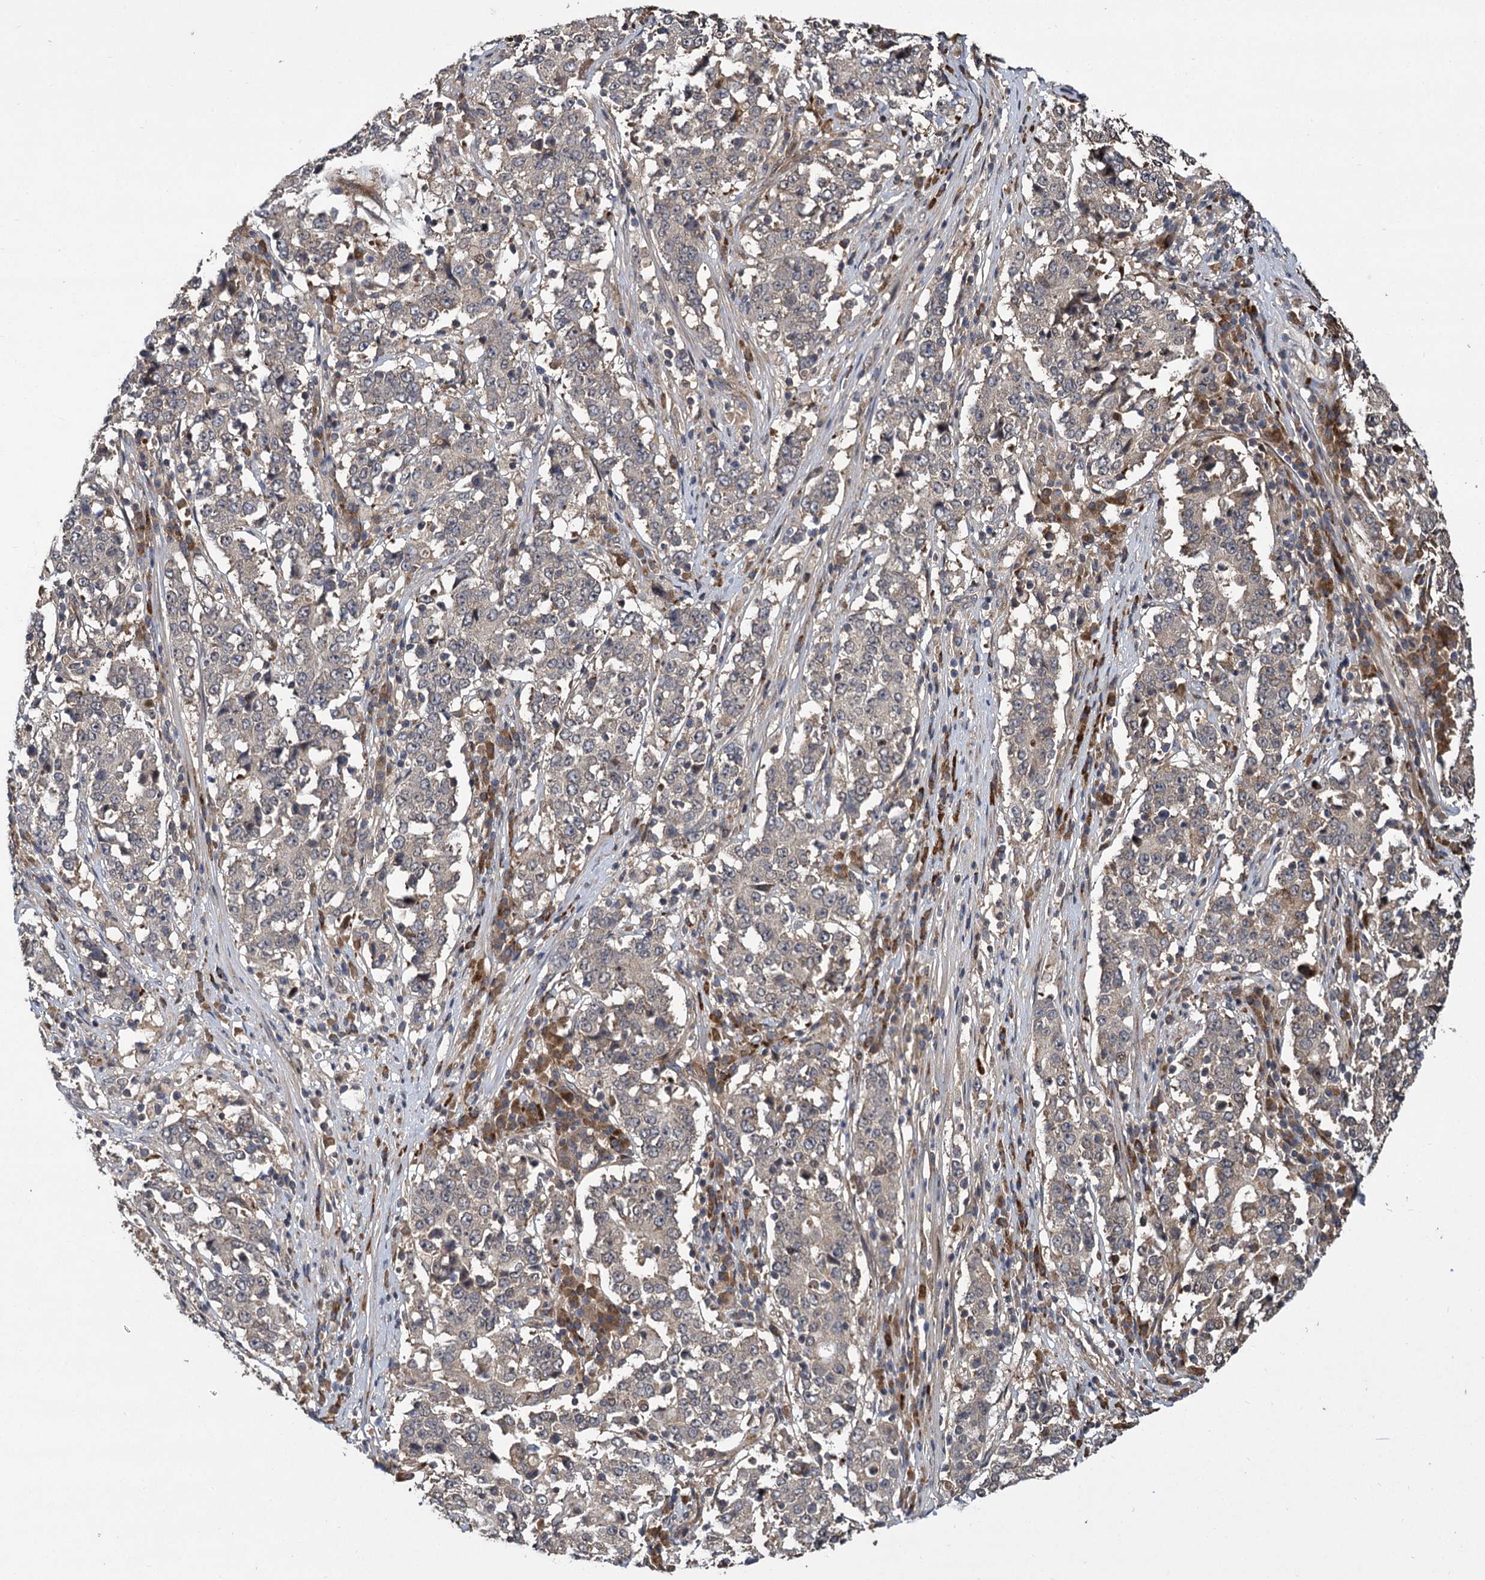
{"staining": {"intensity": "weak", "quantity": "<25%", "location": "cytoplasmic/membranous"}, "tissue": "stomach cancer", "cell_type": "Tumor cells", "image_type": "cancer", "snomed": [{"axis": "morphology", "description": "Adenocarcinoma, NOS"}, {"axis": "topography", "description": "Stomach"}], "caption": "Immunohistochemistry of adenocarcinoma (stomach) shows no positivity in tumor cells.", "gene": "INPPL1", "patient": {"sex": "male", "age": 59}}